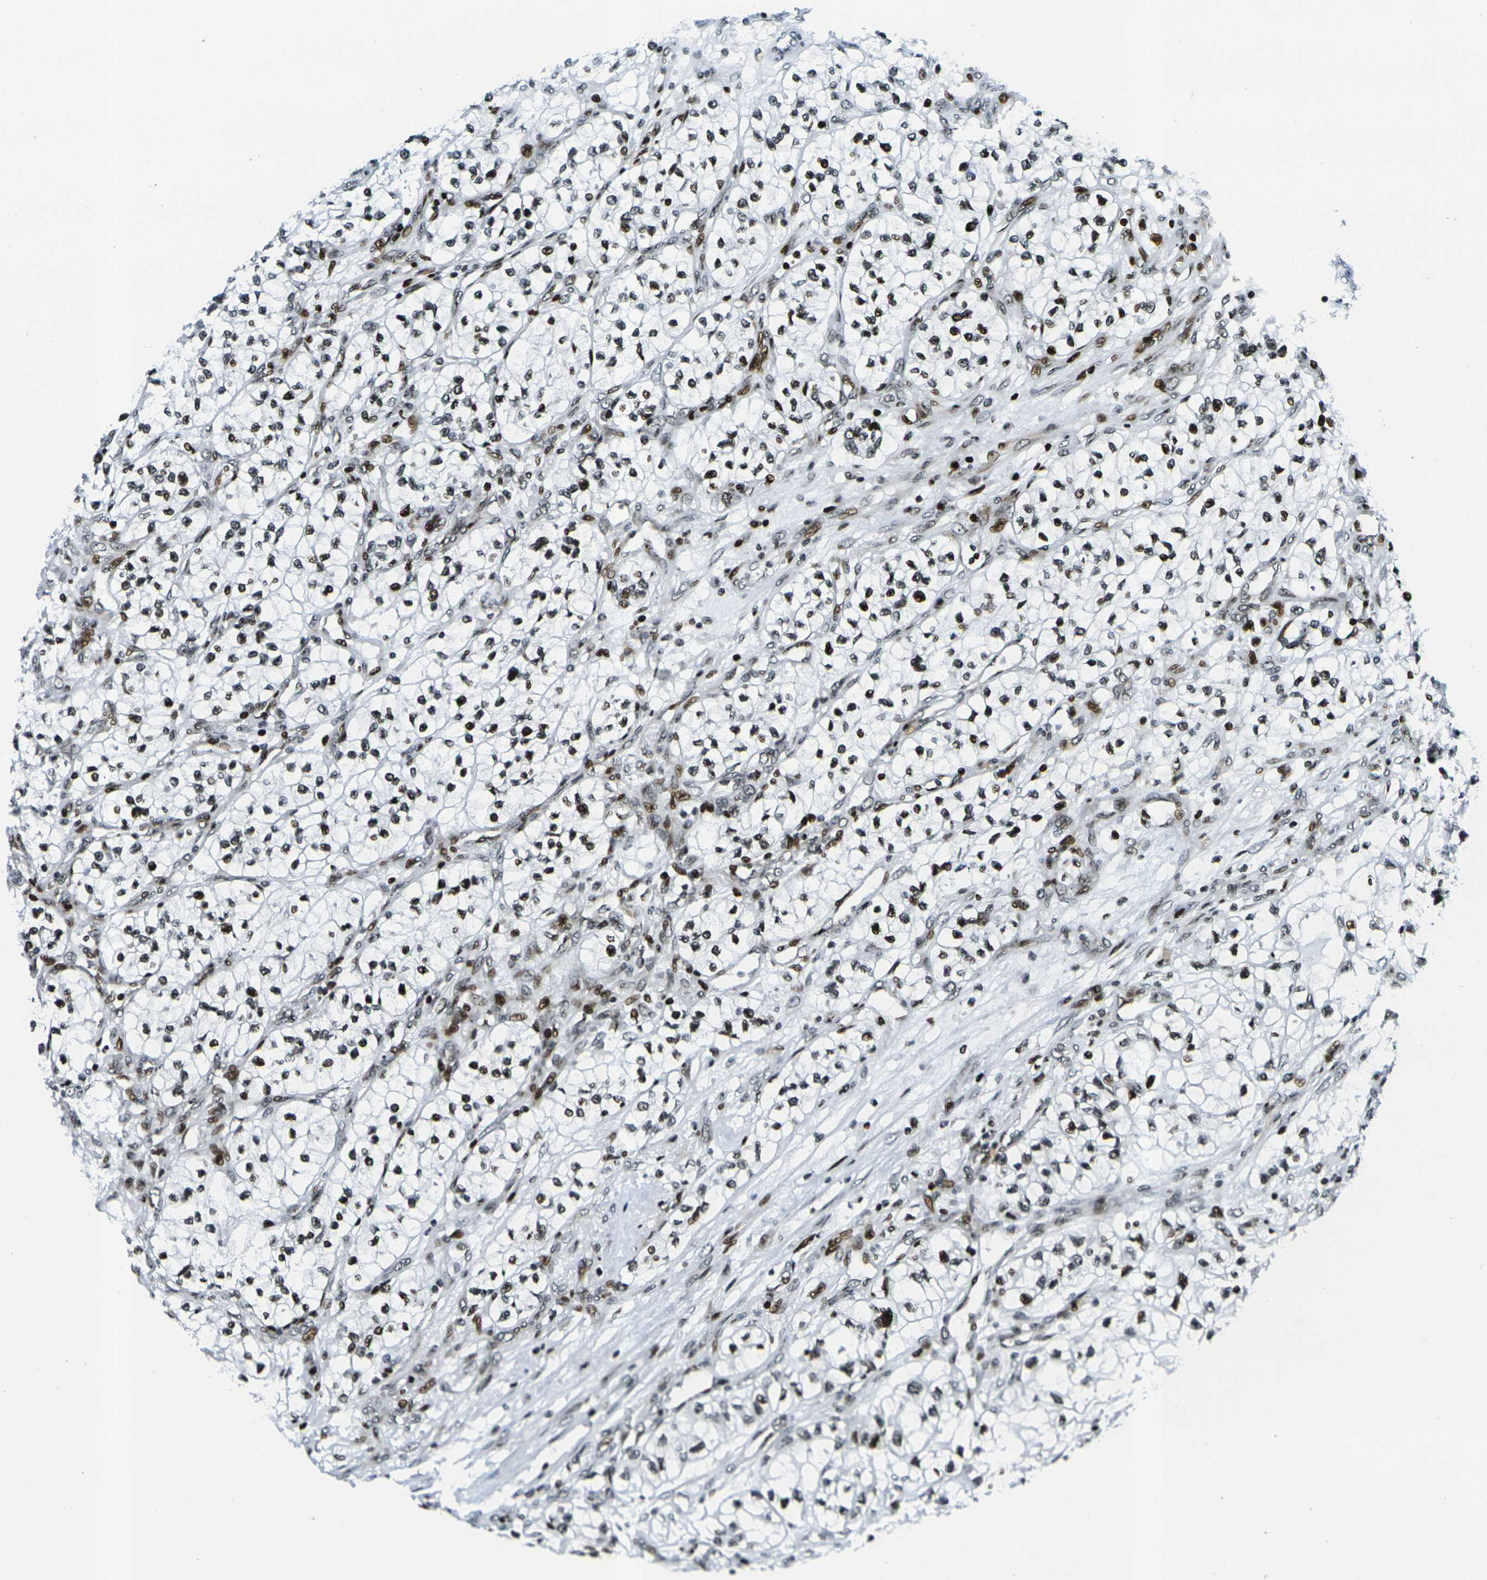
{"staining": {"intensity": "moderate", "quantity": "<25%", "location": "nuclear"}, "tissue": "renal cancer", "cell_type": "Tumor cells", "image_type": "cancer", "snomed": [{"axis": "morphology", "description": "Adenocarcinoma, NOS"}, {"axis": "topography", "description": "Kidney"}], "caption": "Renal cancer (adenocarcinoma) stained with immunohistochemistry (IHC) shows moderate nuclear positivity in approximately <25% of tumor cells.", "gene": "H3-3A", "patient": {"sex": "female", "age": 57}}